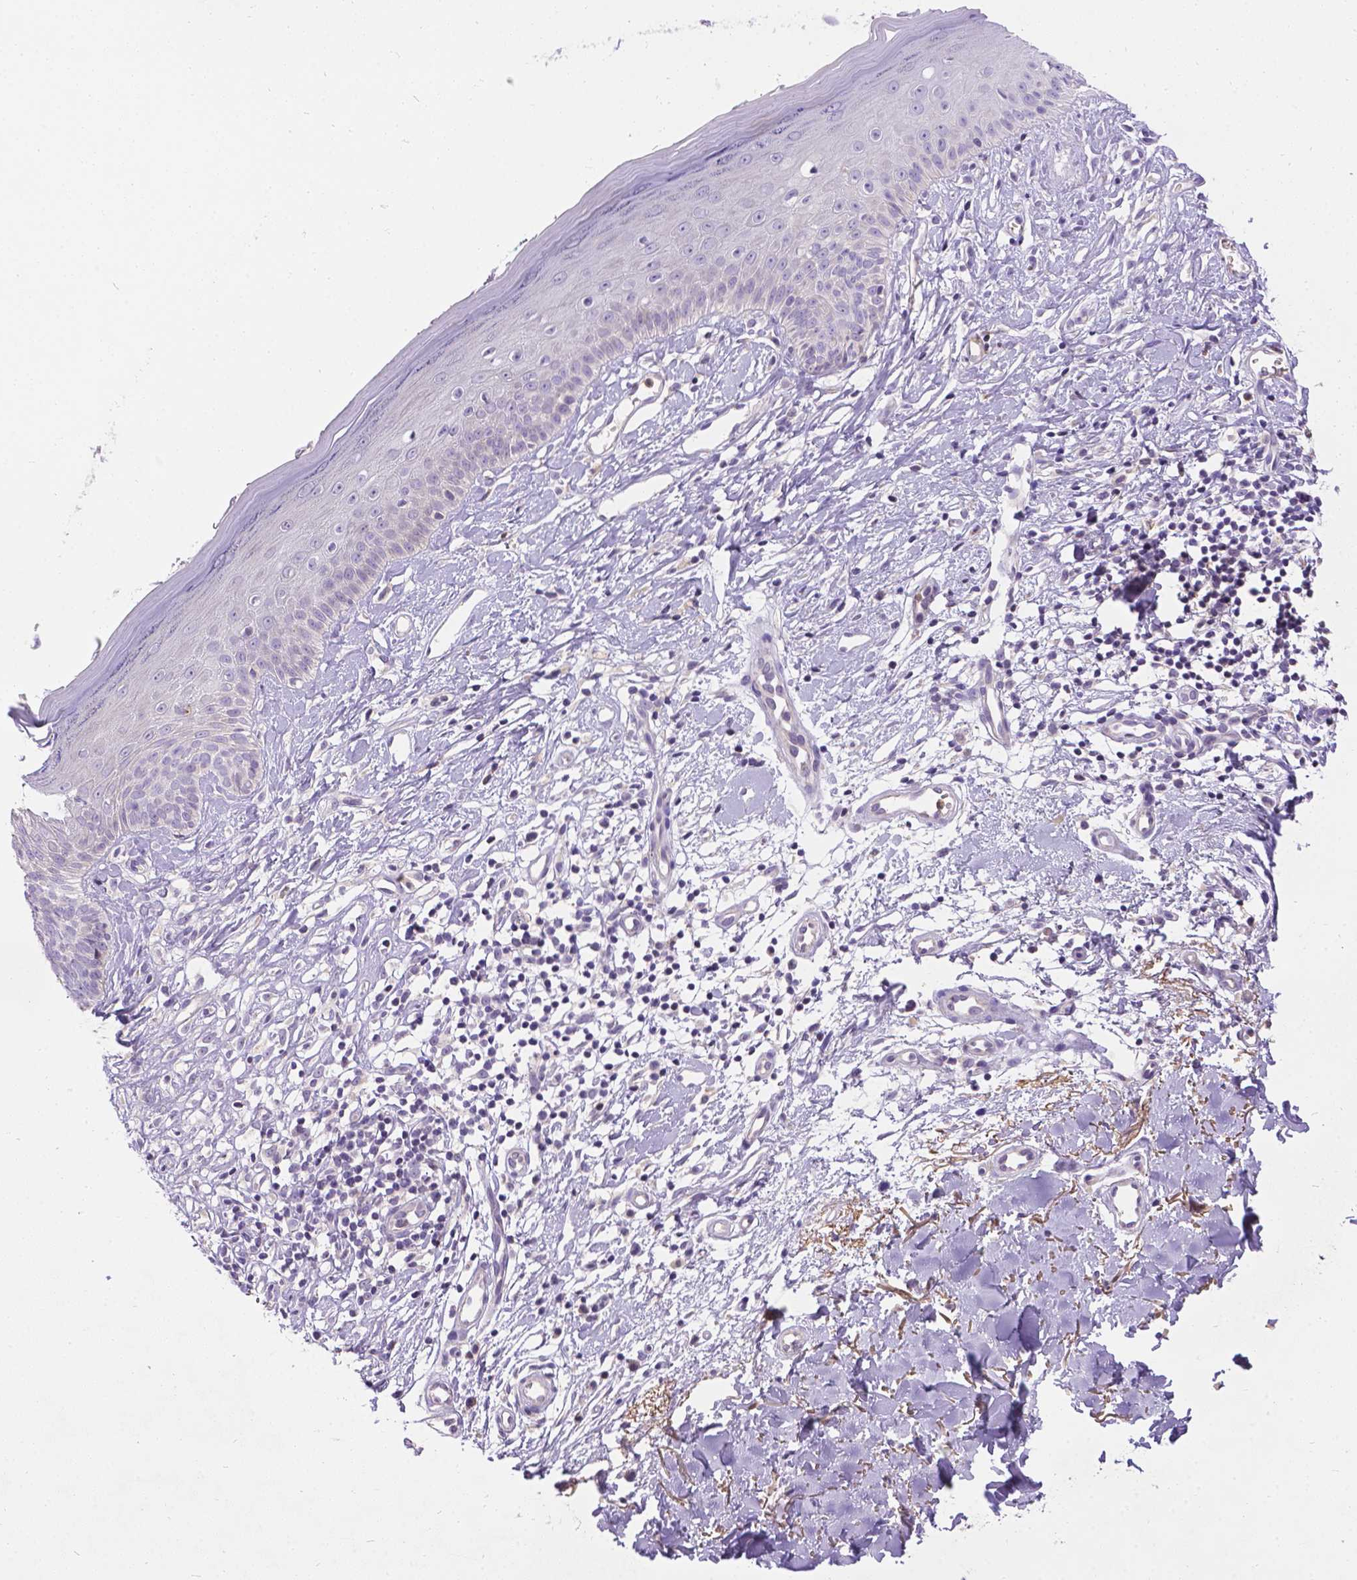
{"staining": {"intensity": "negative", "quantity": "none", "location": "none"}, "tissue": "skin cancer", "cell_type": "Tumor cells", "image_type": "cancer", "snomed": [{"axis": "morphology", "description": "Basal cell carcinoma"}, {"axis": "topography", "description": "Skin"}], "caption": "Tumor cells show no significant protein positivity in basal cell carcinoma (skin).", "gene": "TM4SF18", "patient": {"sex": "male", "age": 51}}